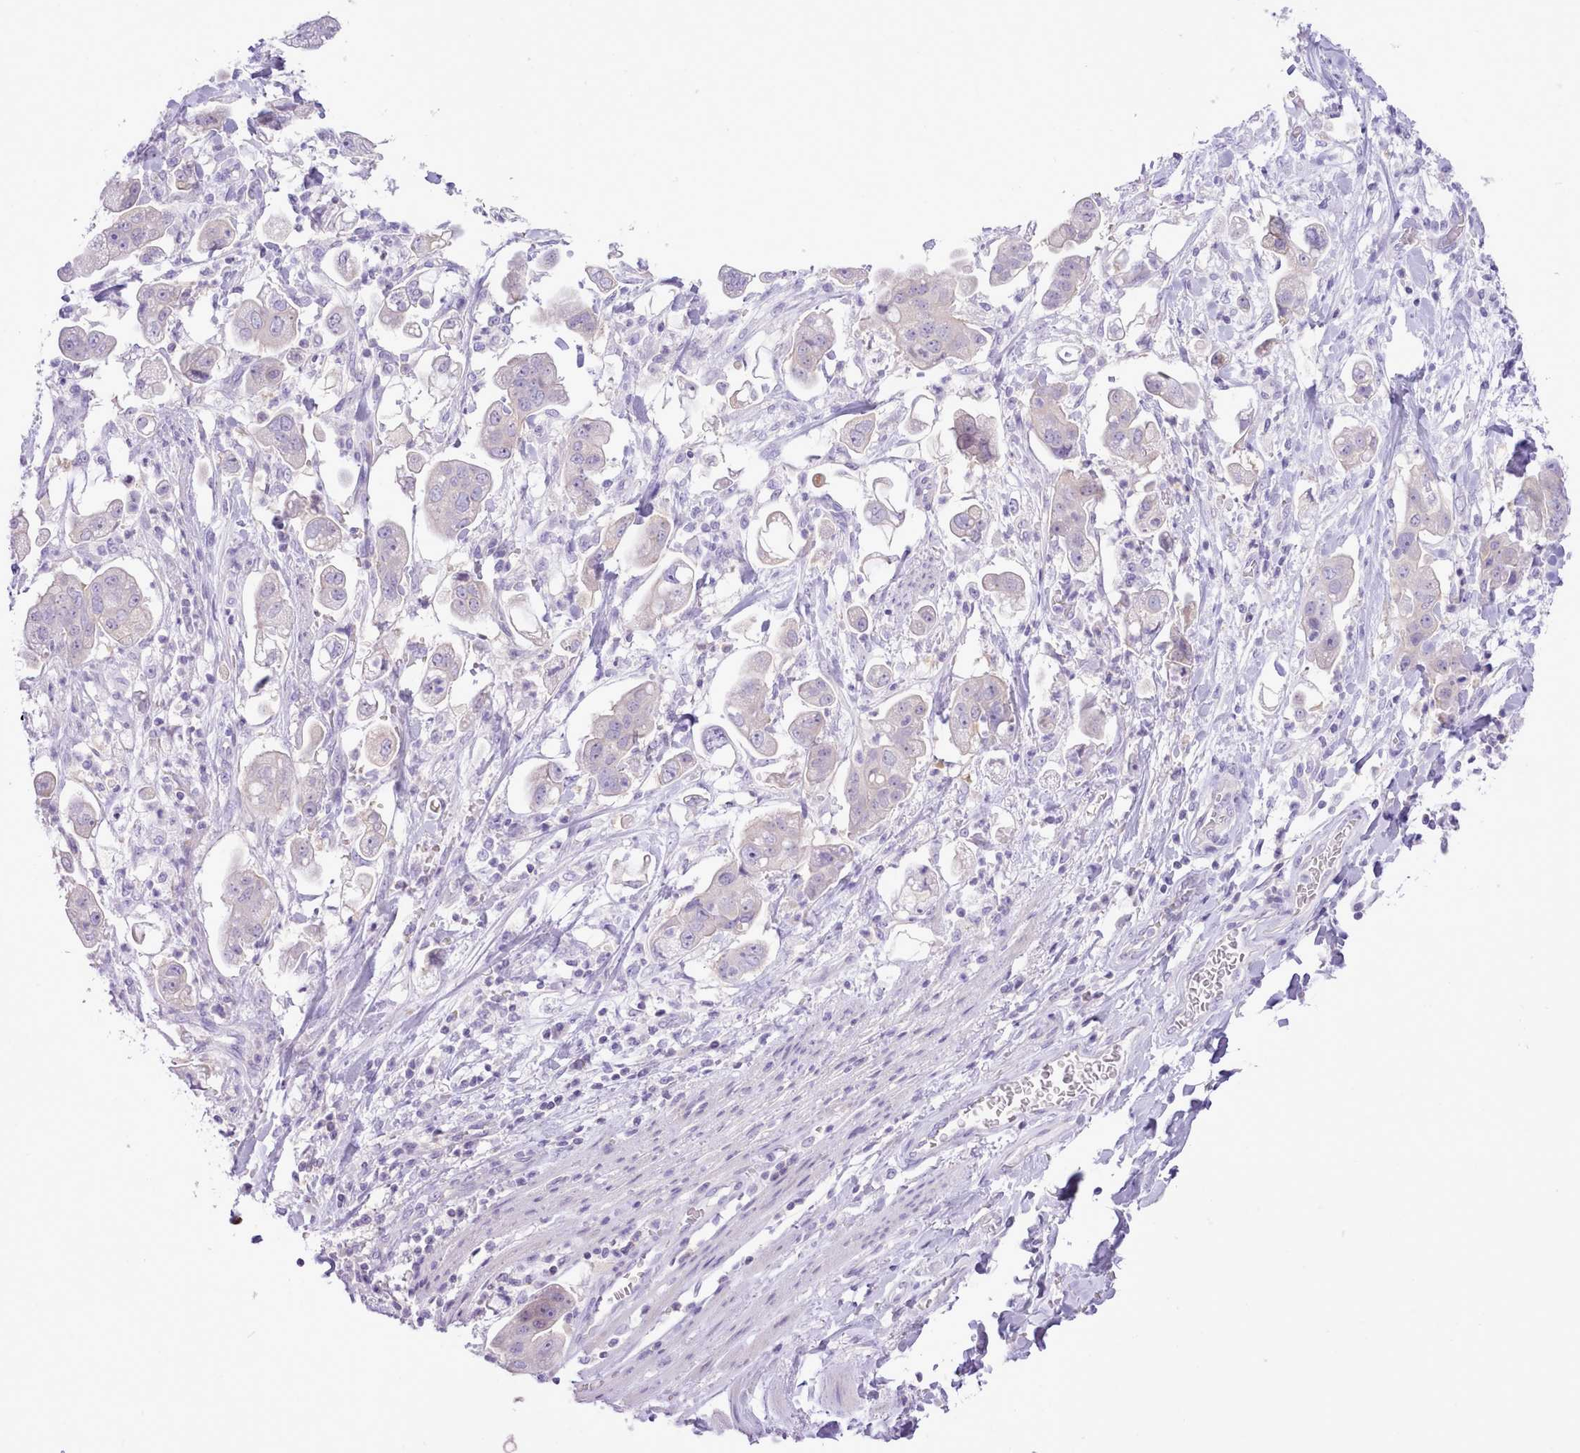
{"staining": {"intensity": "negative", "quantity": "none", "location": "none"}, "tissue": "stomach cancer", "cell_type": "Tumor cells", "image_type": "cancer", "snomed": [{"axis": "morphology", "description": "Adenocarcinoma, NOS"}, {"axis": "topography", "description": "Stomach"}], "caption": "The photomicrograph shows no staining of tumor cells in stomach cancer.", "gene": "MDFI", "patient": {"sex": "male", "age": 62}}